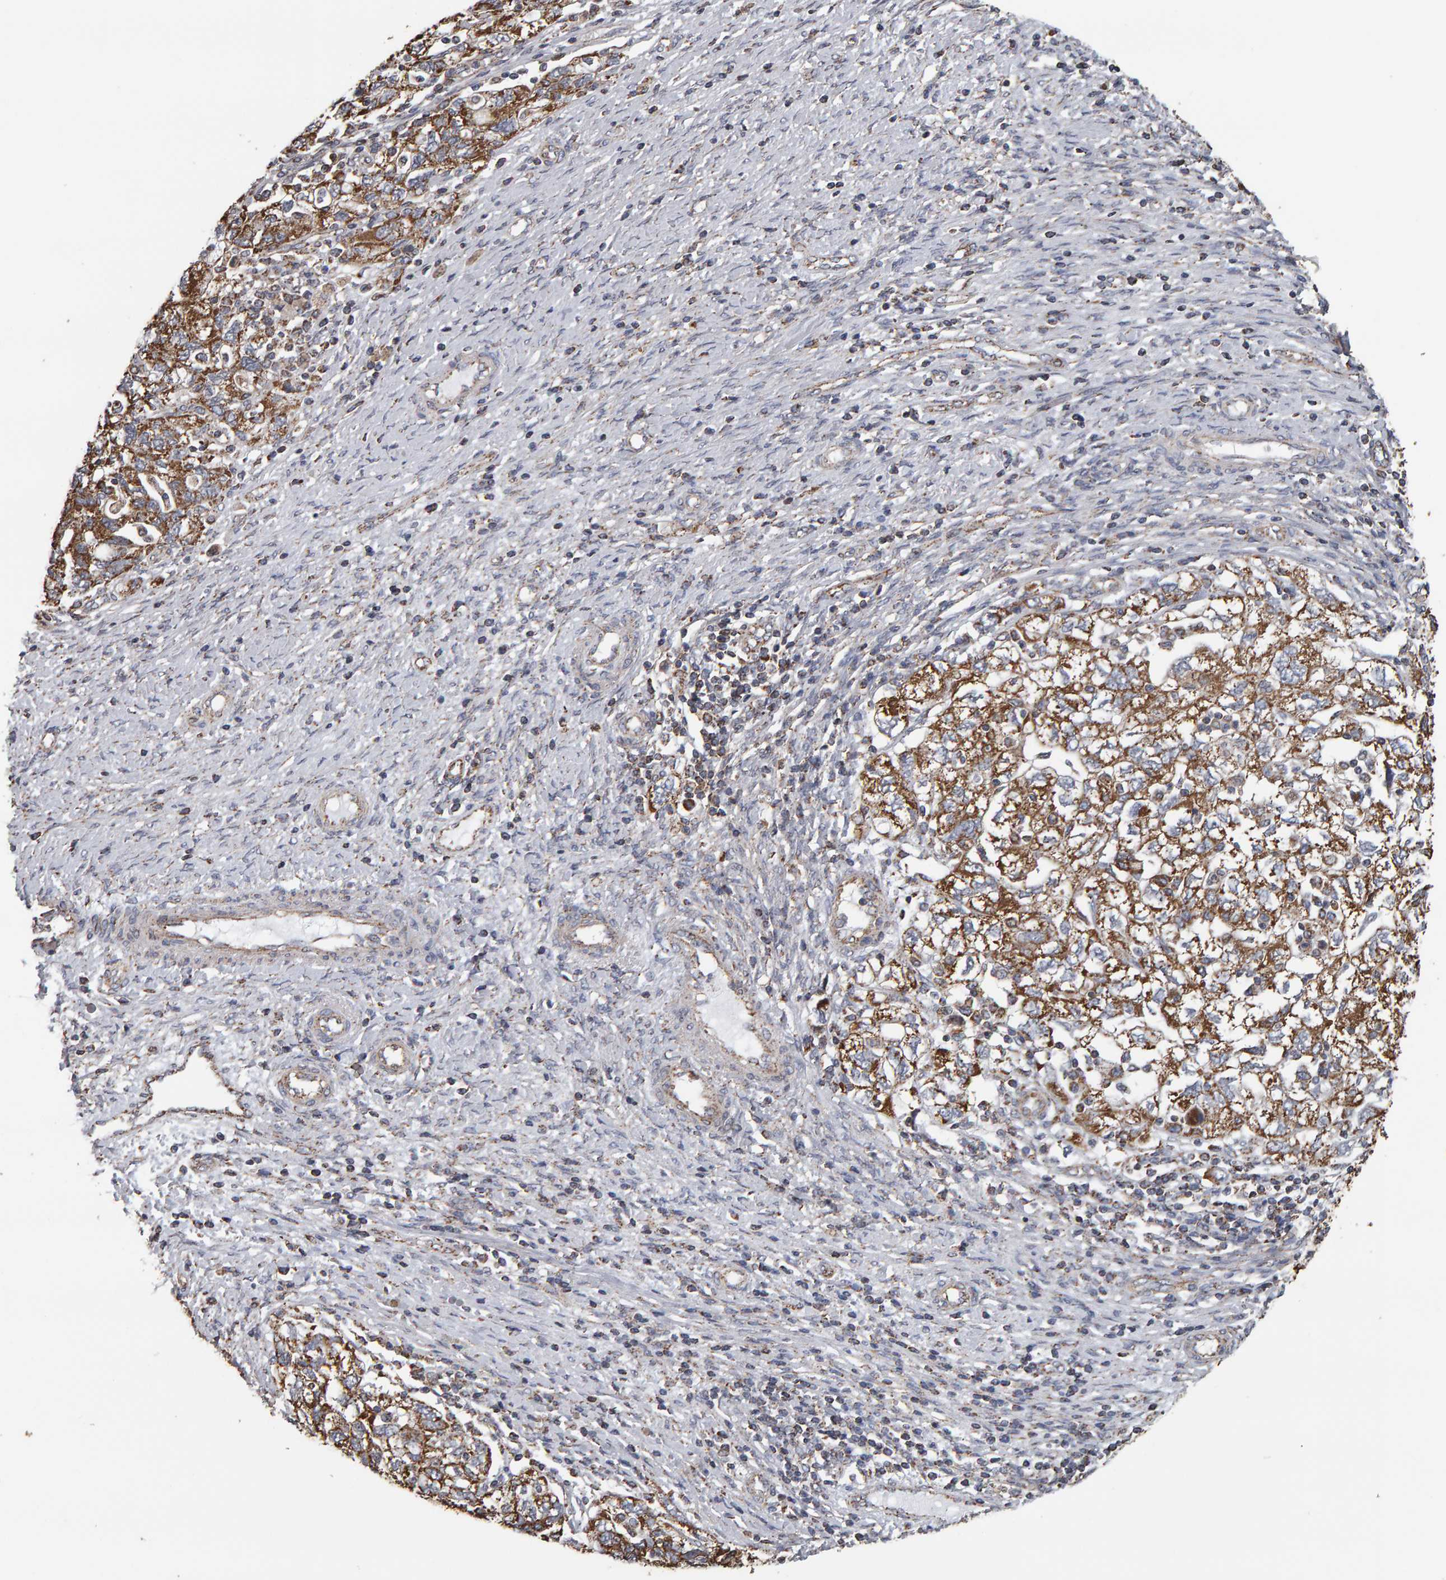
{"staining": {"intensity": "strong", "quantity": ">75%", "location": "cytoplasmic/membranous"}, "tissue": "ovarian cancer", "cell_type": "Tumor cells", "image_type": "cancer", "snomed": [{"axis": "morphology", "description": "Carcinoma, NOS"}, {"axis": "morphology", "description": "Cystadenocarcinoma, serous, NOS"}, {"axis": "topography", "description": "Ovary"}], "caption": "Brown immunohistochemical staining in ovarian serous cystadenocarcinoma displays strong cytoplasmic/membranous expression in approximately >75% of tumor cells. (DAB (3,3'-diaminobenzidine) IHC, brown staining for protein, blue staining for nuclei).", "gene": "TOM1L1", "patient": {"sex": "female", "age": 69}}